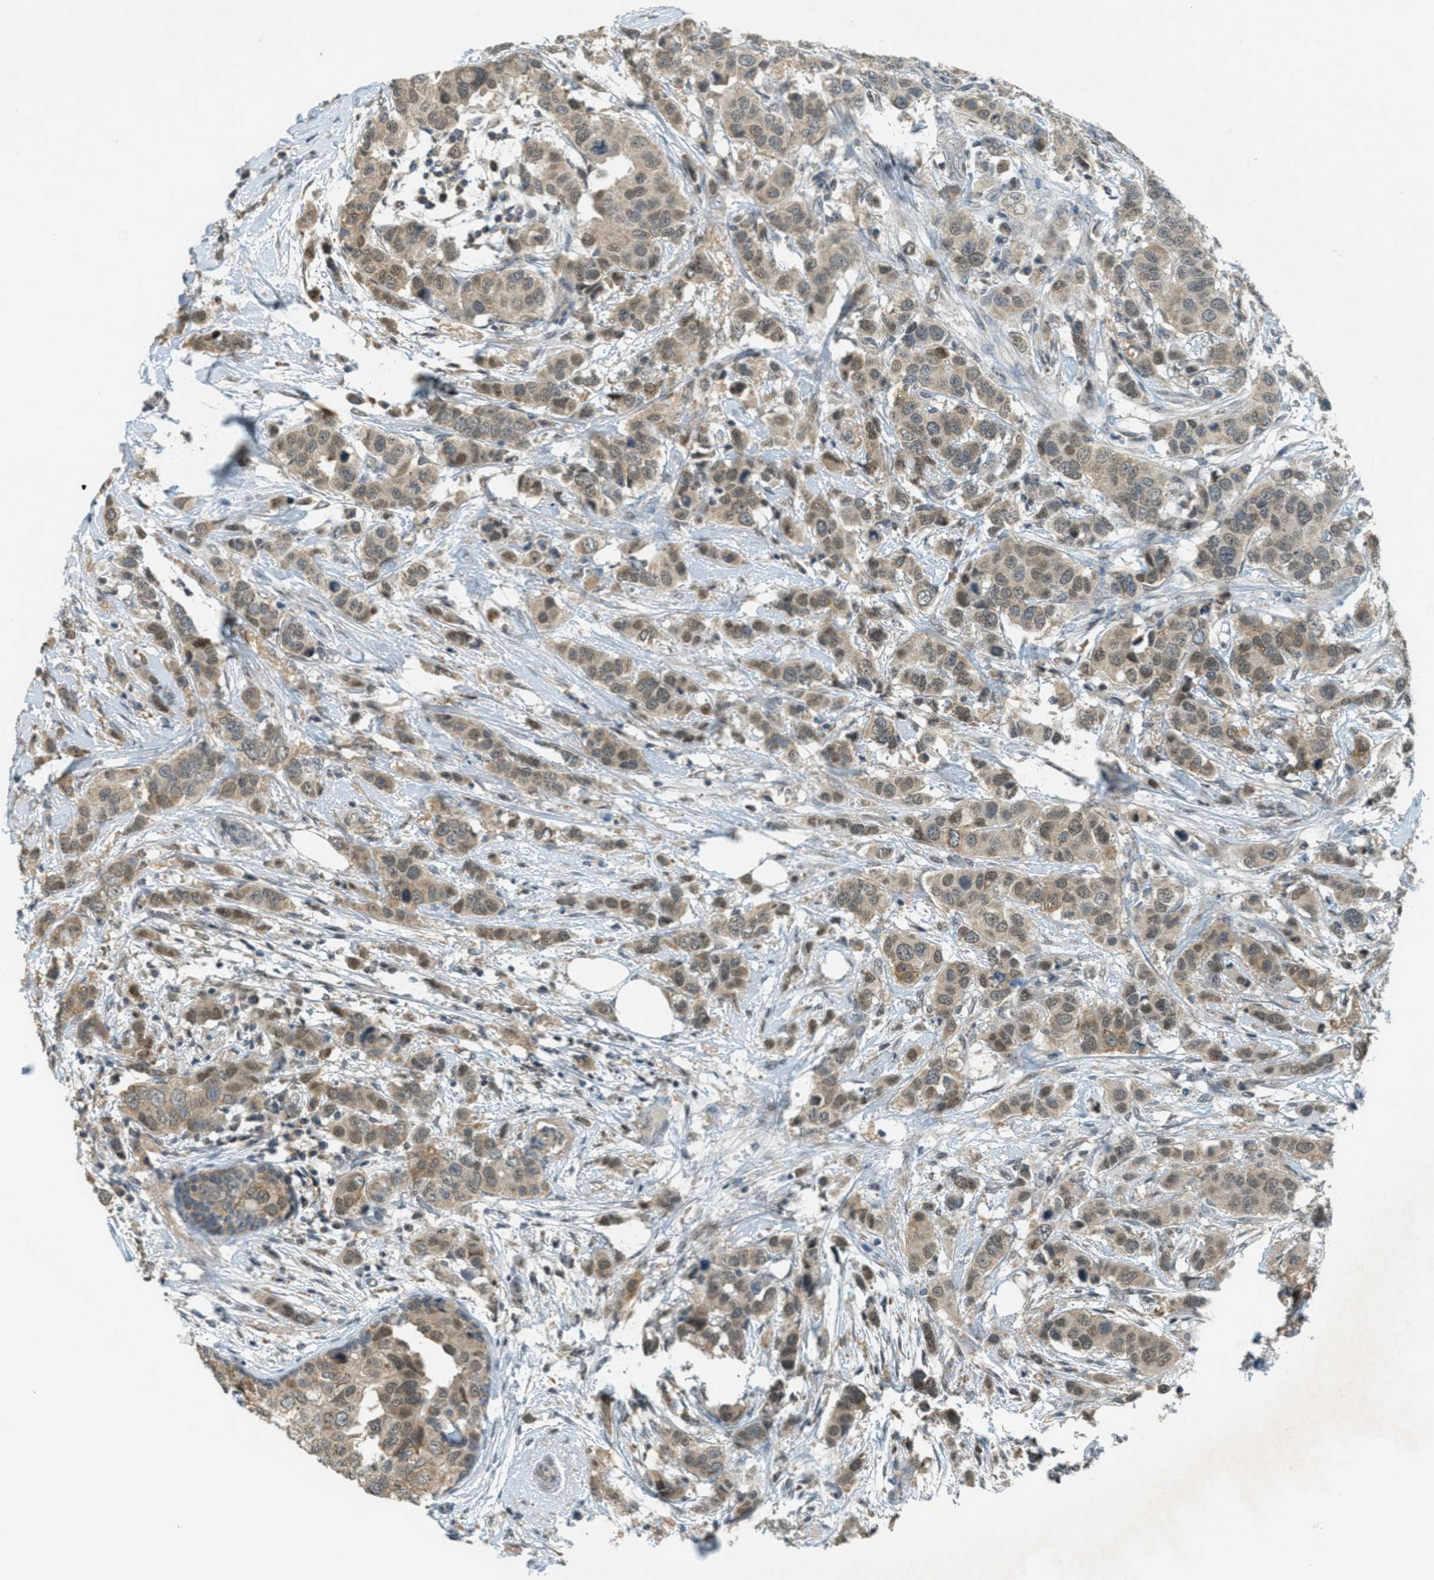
{"staining": {"intensity": "weak", "quantity": ">75%", "location": "cytoplasmic/membranous,nuclear"}, "tissue": "breast cancer", "cell_type": "Tumor cells", "image_type": "cancer", "snomed": [{"axis": "morphology", "description": "Duct carcinoma"}, {"axis": "topography", "description": "Breast"}], "caption": "Human breast cancer (infiltrating ductal carcinoma) stained for a protein (brown) shows weak cytoplasmic/membranous and nuclear positive expression in approximately >75% of tumor cells.", "gene": "TCF20", "patient": {"sex": "female", "age": 50}}